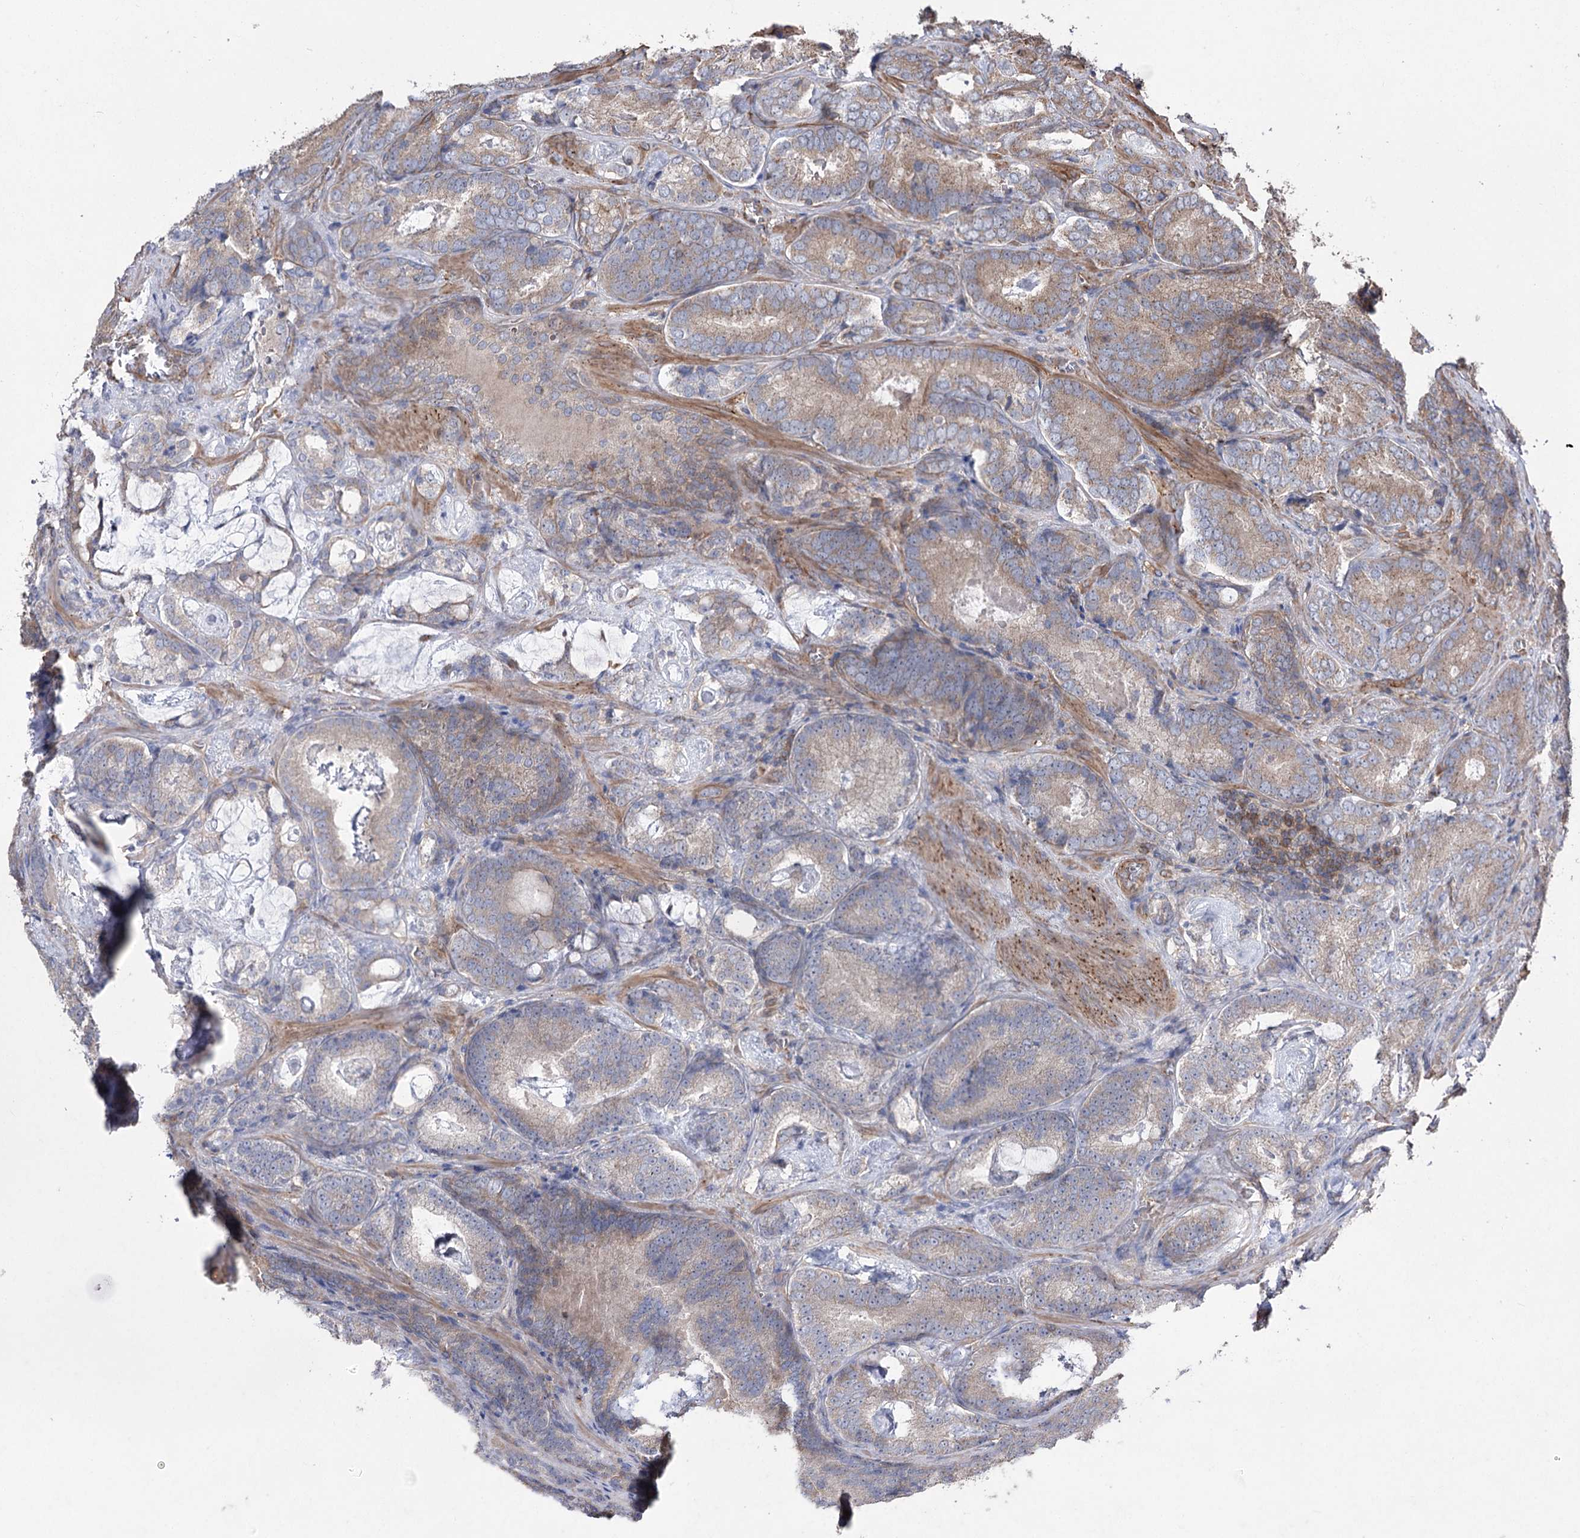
{"staining": {"intensity": "weak", "quantity": "25%-75%", "location": "cytoplasmic/membranous"}, "tissue": "prostate cancer", "cell_type": "Tumor cells", "image_type": "cancer", "snomed": [{"axis": "morphology", "description": "Adenocarcinoma, Low grade"}, {"axis": "topography", "description": "Prostate"}], "caption": "Human prostate cancer (adenocarcinoma (low-grade)) stained with a protein marker demonstrates weak staining in tumor cells.", "gene": "LARS2", "patient": {"sex": "male", "age": 60}}